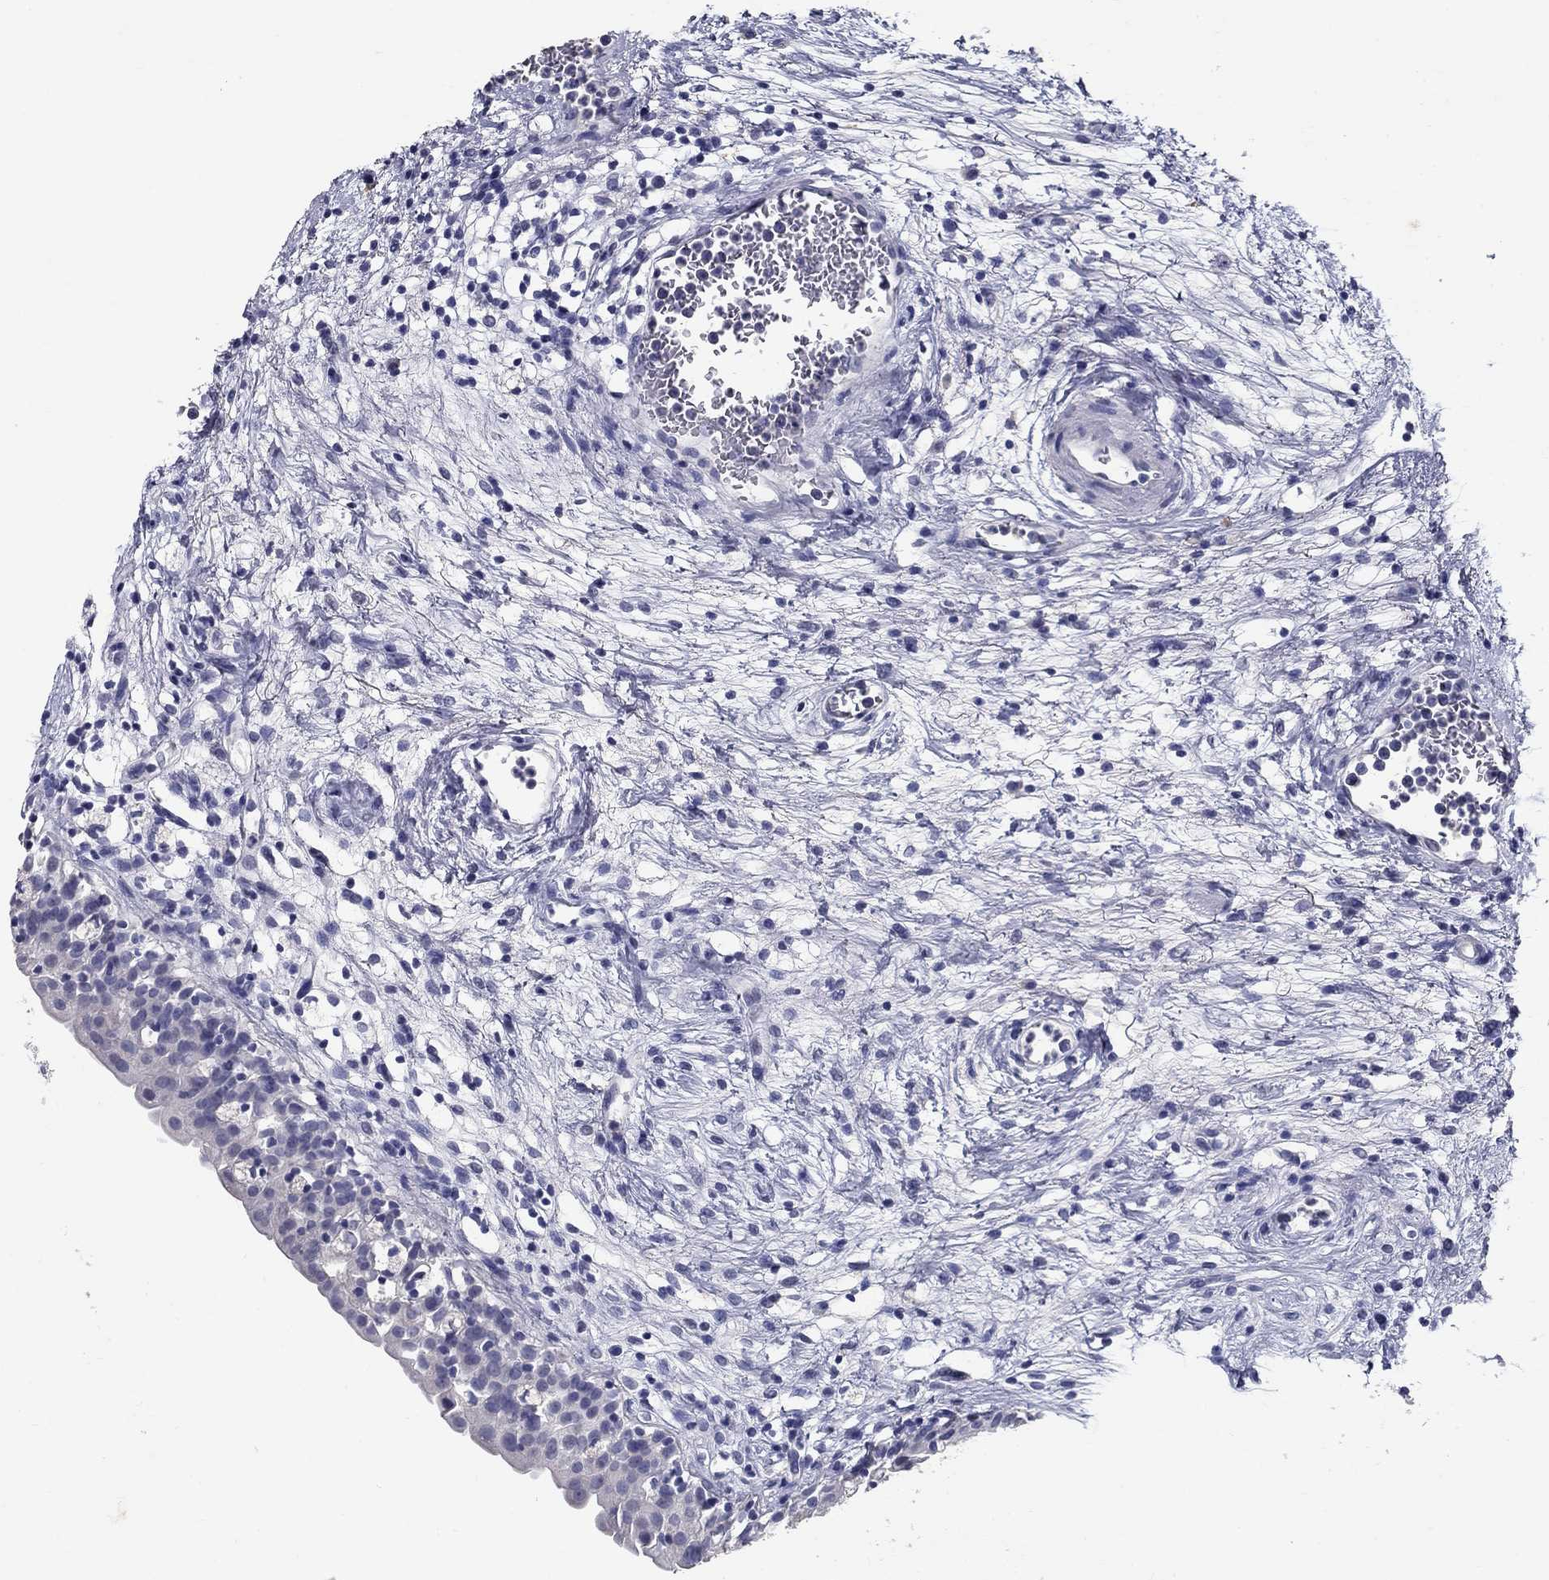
{"staining": {"intensity": "negative", "quantity": "none", "location": "none"}, "tissue": "urinary bladder", "cell_type": "Urothelial cells", "image_type": "normal", "snomed": [{"axis": "morphology", "description": "Normal tissue, NOS"}, {"axis": "topography", "description": "Urinary bladder"}], "caption": "A histopathology image of human urinary bladder is negative for staining in urothelial cells. (DAB IHC visualized using brightfield microscopy, high magnification).", "gene": "POMC", "patient": {"sex": "male", "age": 76}}